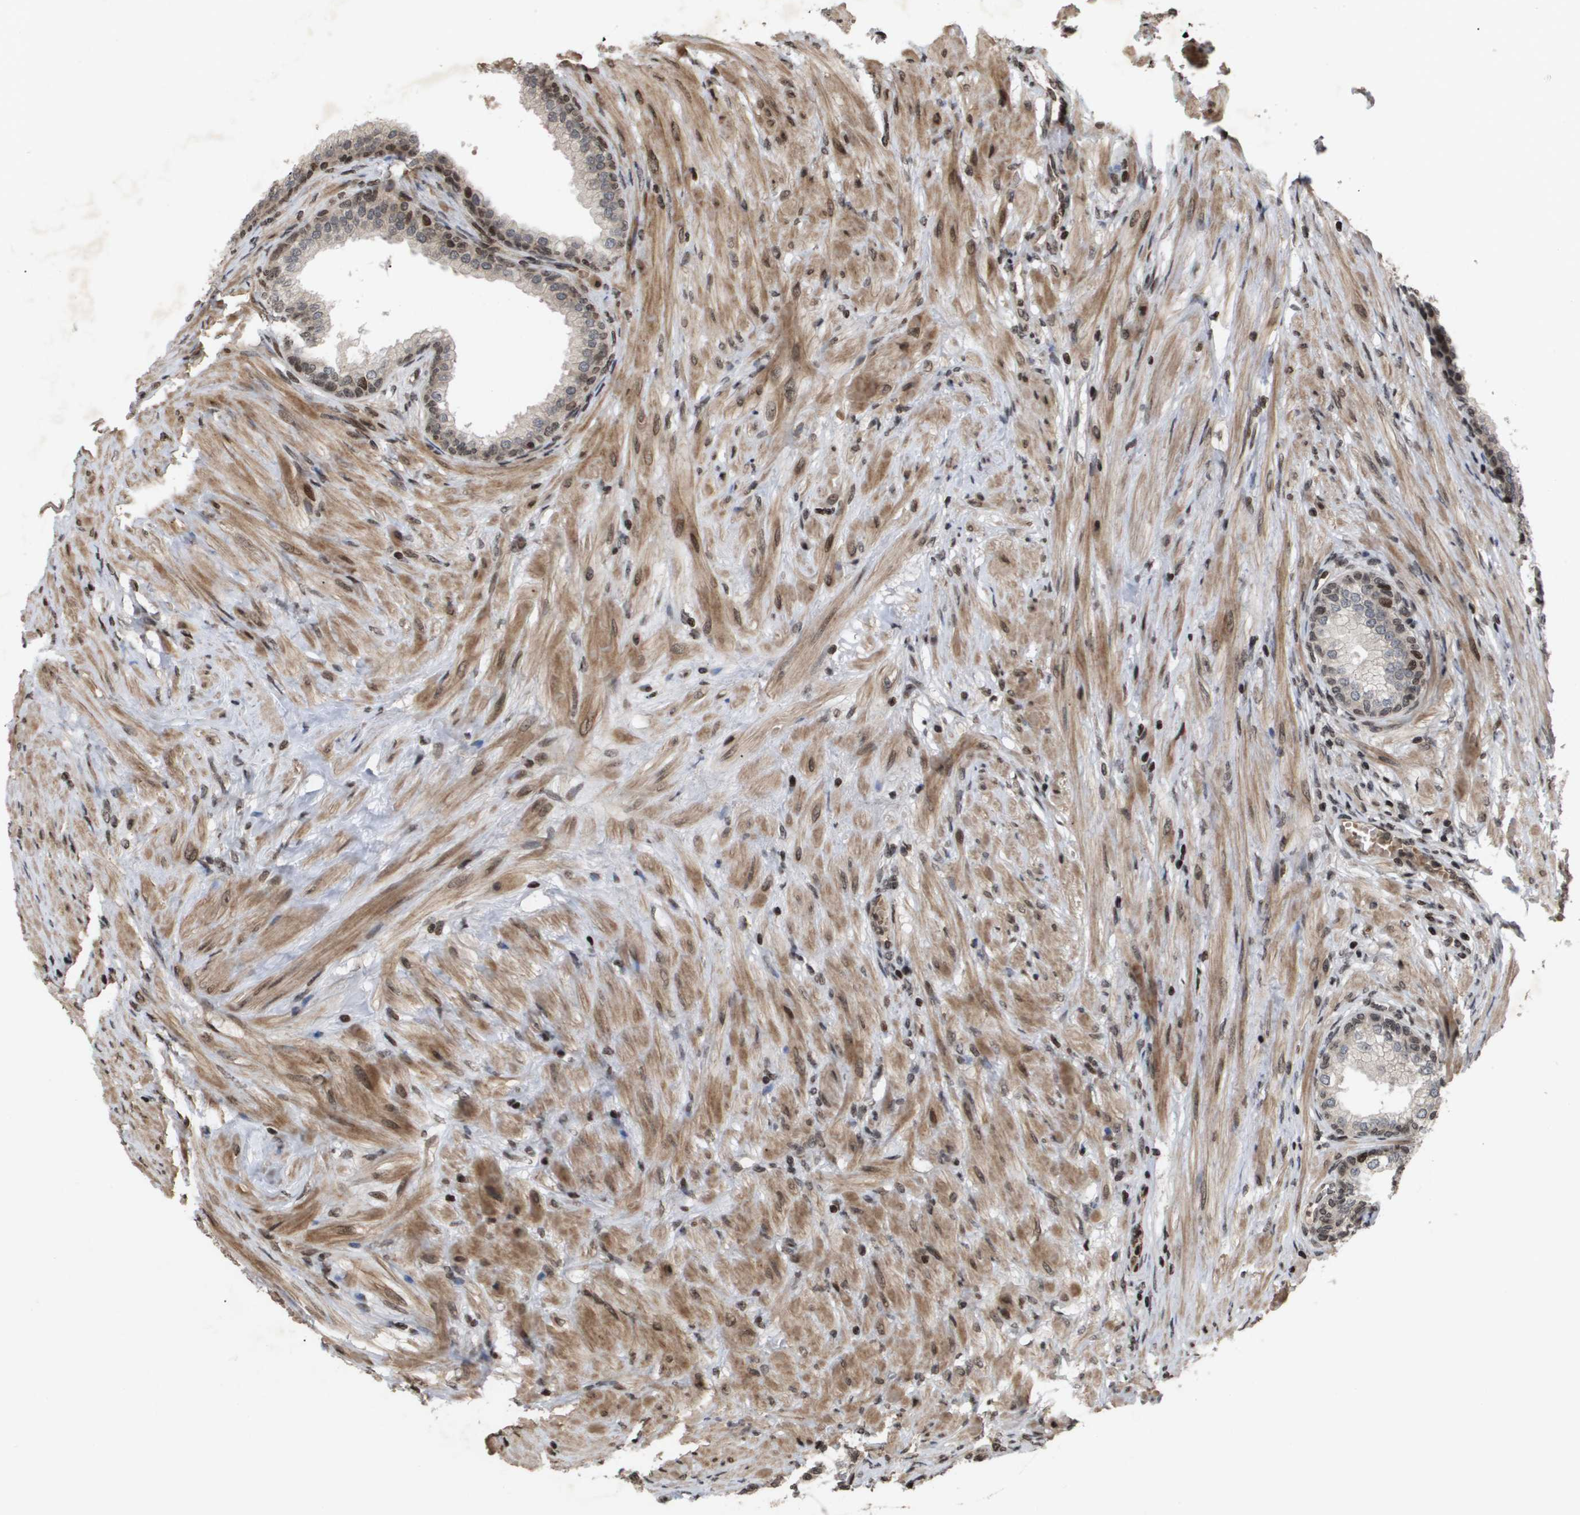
{"staining": {"intensity": "moderate", "quantity": "<25%", "location": "nuclear"}, "tissue": "prostate", "cell_type": "Glandular cells", "image_type": "normal", "snomed": [{"axis": "morphology", "description": "Normal tissue, NOS"}, {"axis": "morphology", "description": "Urothelial carcinoma, Low grade"}, {"axis": "topography", "description": "Urinary bladder"}, {"axis": "topography", "description": "Prostate"}], "caption": "DAB (3,3'-diaminobenzidine) immunohistochemical staining of benign prostate demonstrates moderate nuclear protein expression in approximately <25% of glandular cells.", "gene": "HSPA6", "patient": {"sex": "male", "age": 60}}